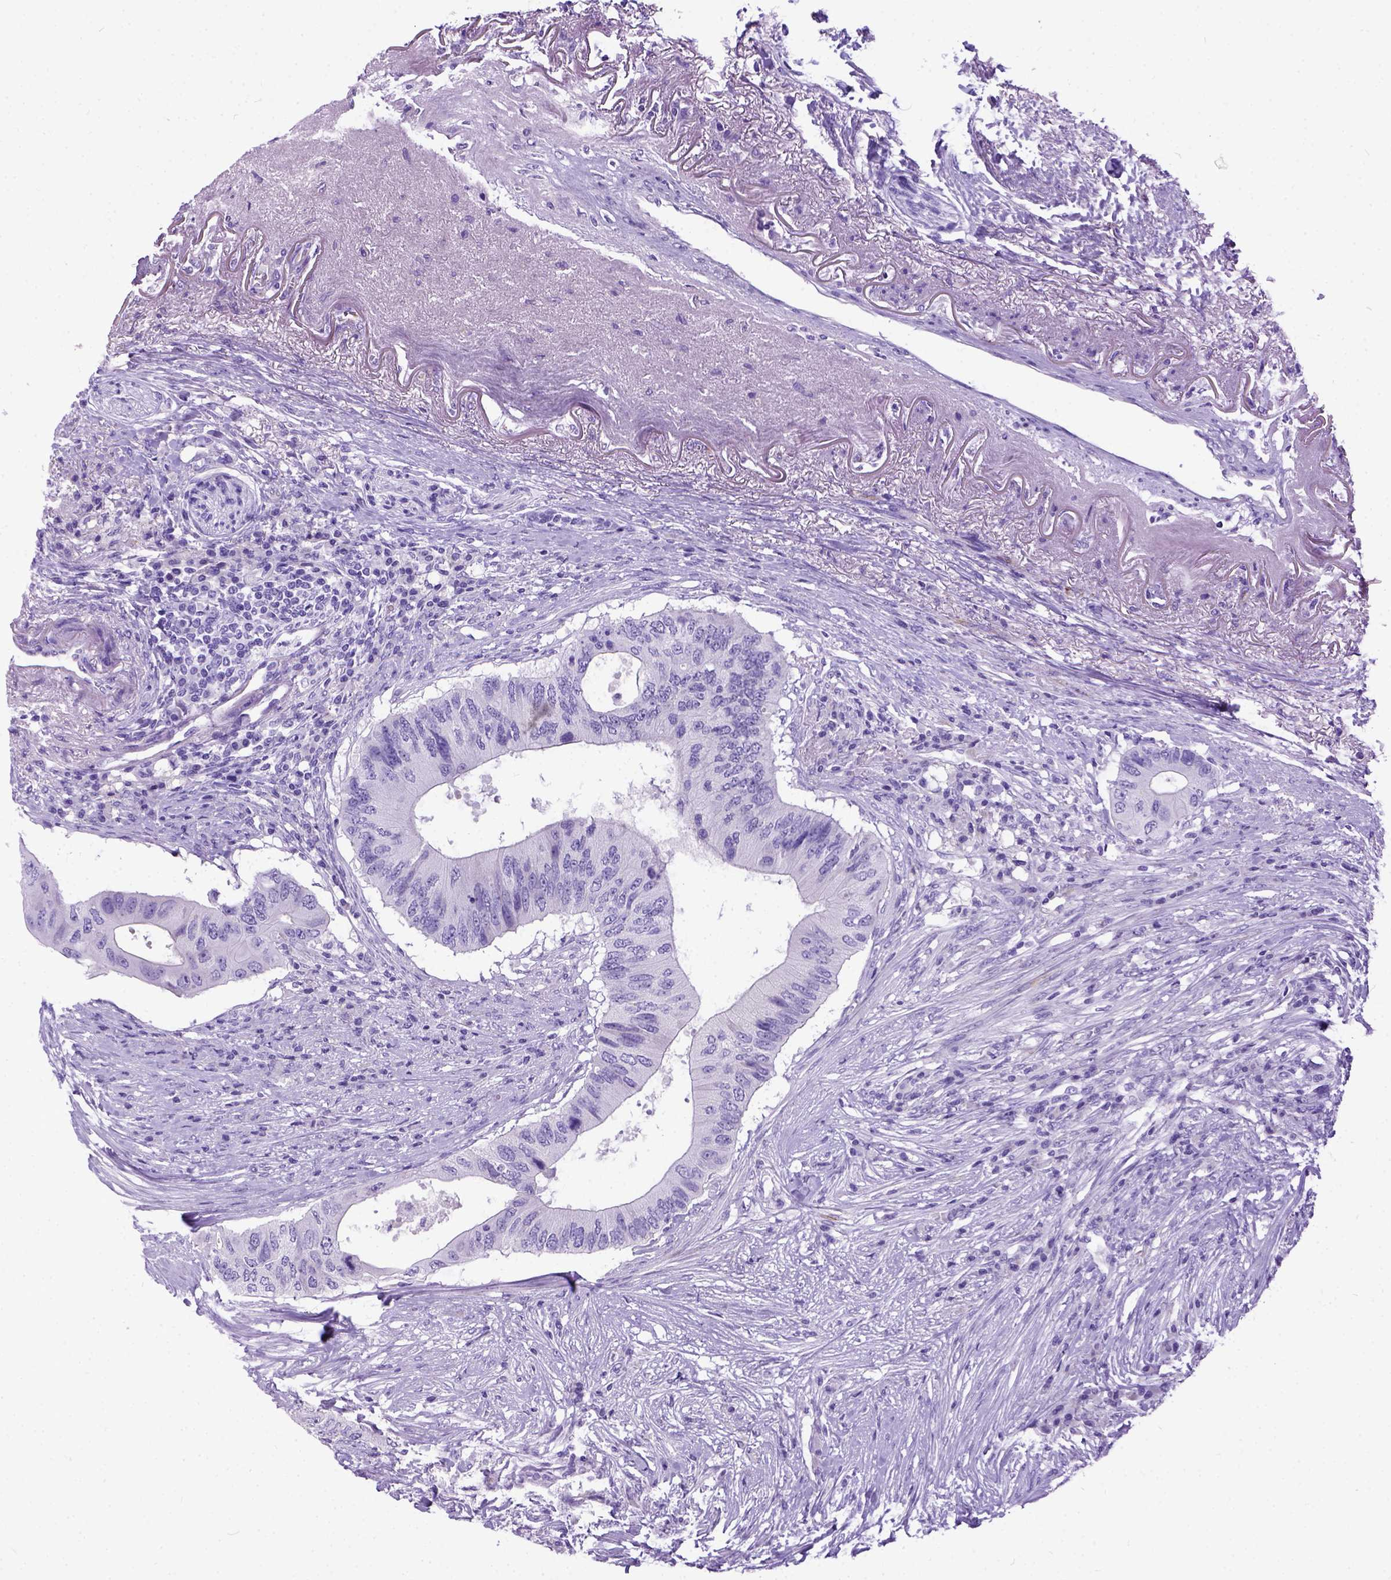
{"staining": {"intensity": "negative", "quantity": "none", "location": "none"}, "tissue": "colorectal cancer", "cell_type": "Tumor cells", "image_type": "cancer", "snomed": [{"axis": "morphology", "description": "Adenocarcinoma, NOS"}, {"axis": "topography", "description": "Colon"}], "caption": "The histopathology image displays no significant positivity in tumor cells of colorectal cancer.", "gene": "IGF2", "patient": {"sex": "male", "age": 71}}